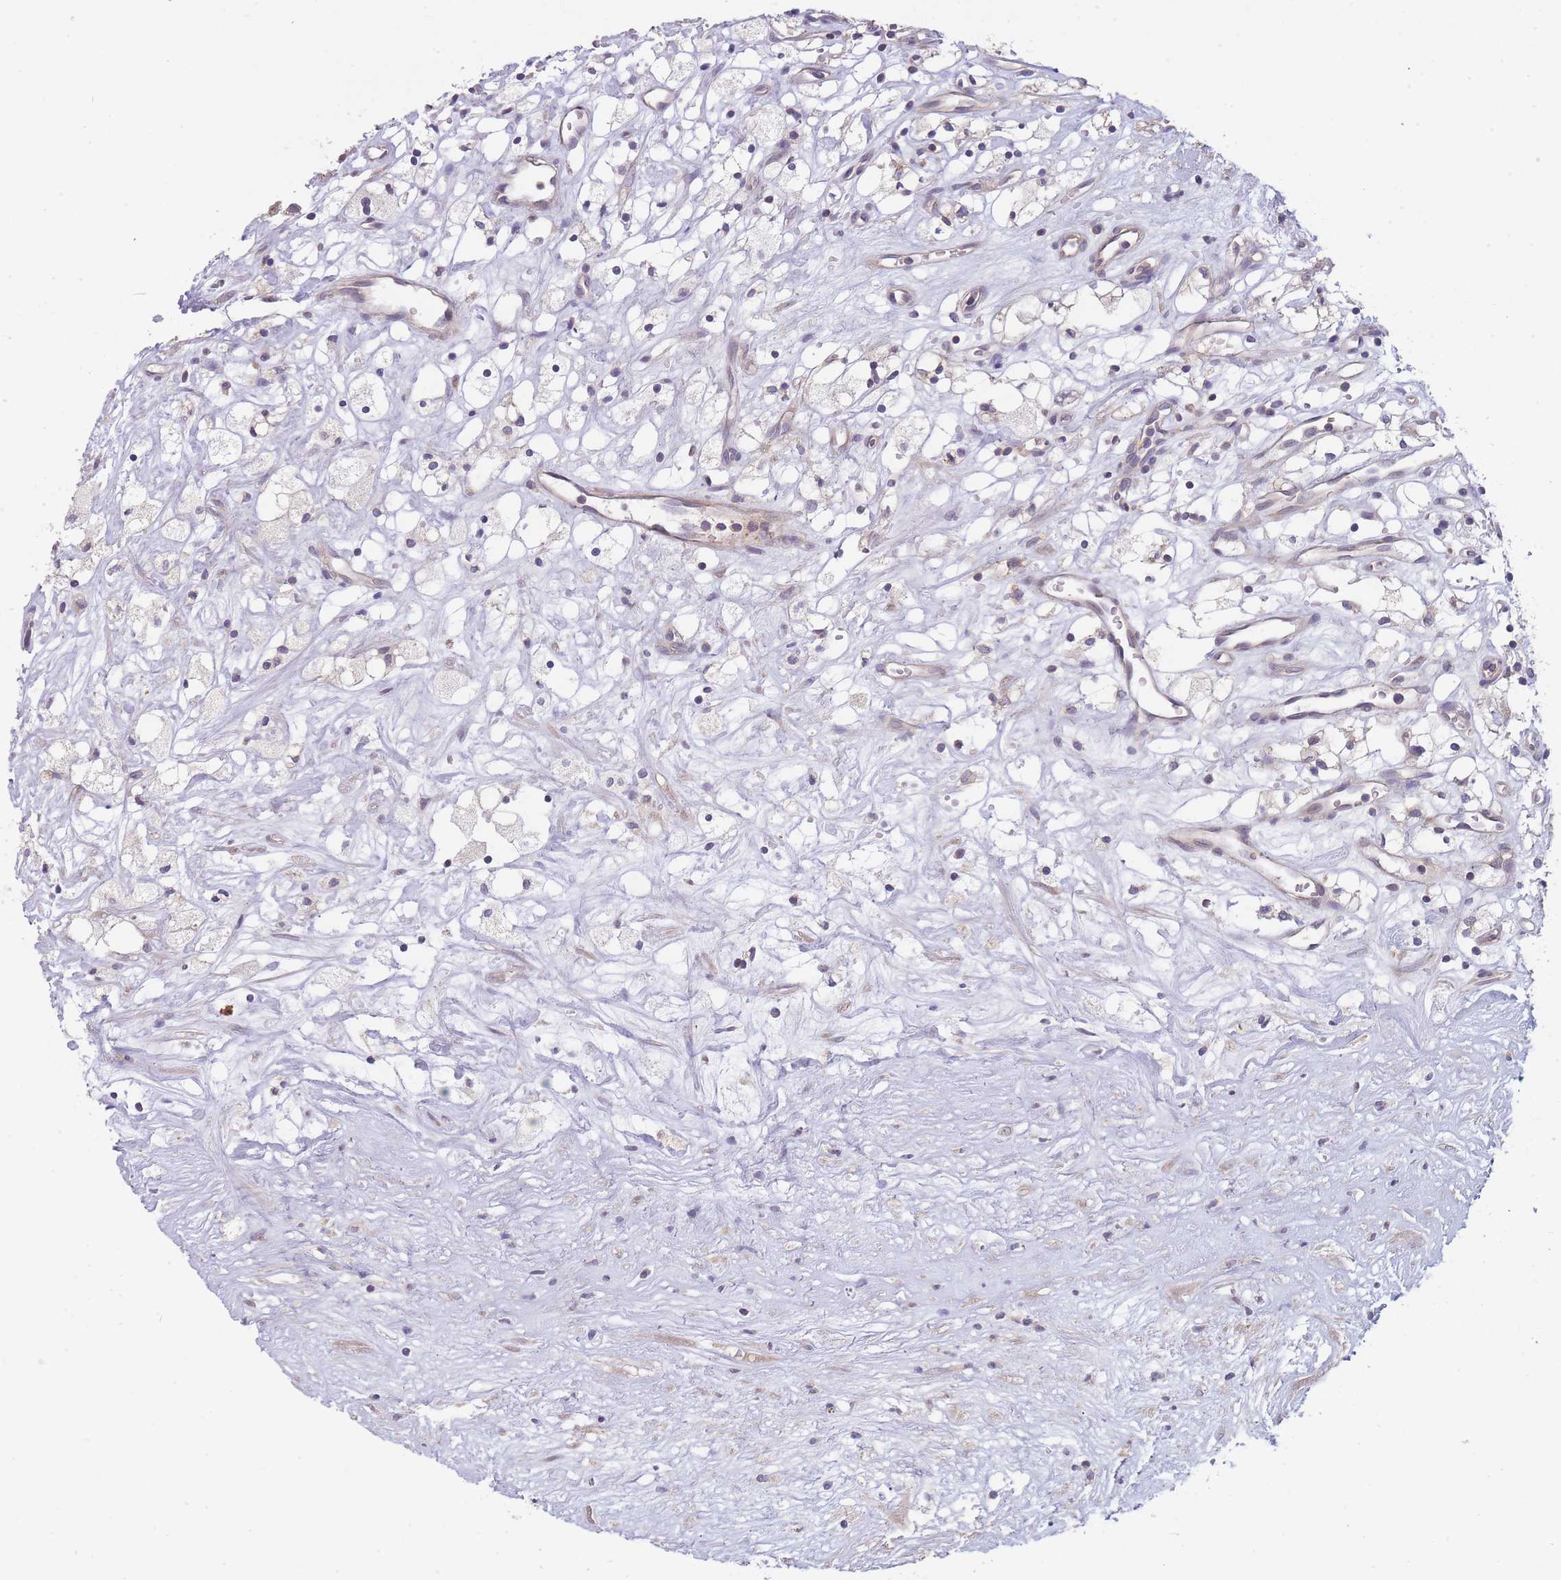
{"staining": {"intensity": "negative", "quantity": "none", "location": "none"}, "tissue": "renal cancer", "cell_type": "Tumor cells", "image_type": "cancer", "snomed": [{"axis": "morphology", "description": "Adenocarcinoma, NOS"}, {"axis": "topography", "description": "Kidney"}], "caption": "High magnification brightfield microscopy of adenocarcinoma (renal) stained with DAB (brown) and counterstained with hematoxylin (blue): tumor cells show no significant staining.", "gene": "PFDN6", "patient": {"sex": "male", "age": 59}}